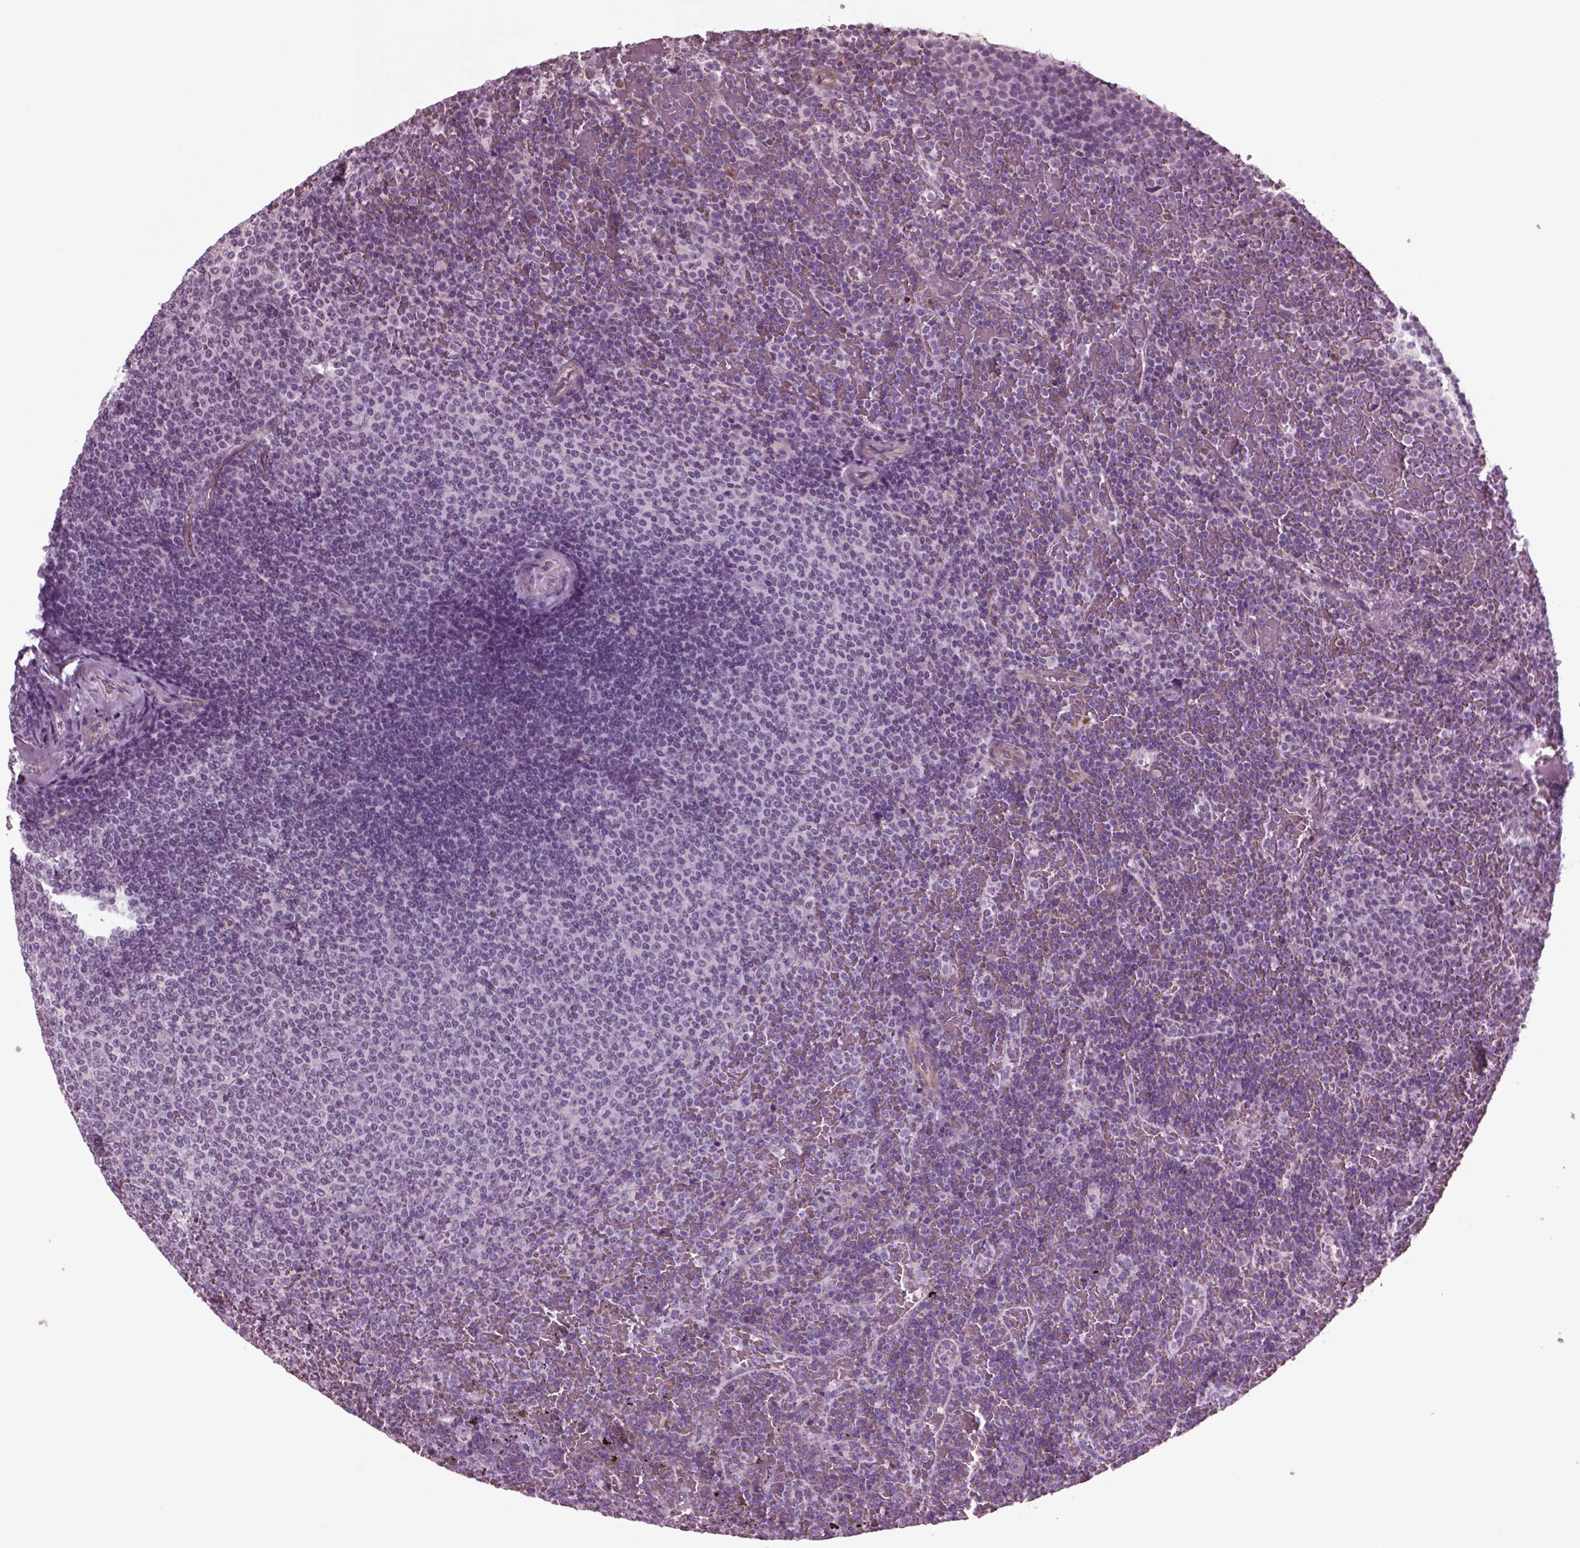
{"staining": {"intensity": "negative", "quantity": "none", "location": "none"}, "tissue": "lymphoma", "cell_type": "Tumor cells", "image_type": "cancer", "snomed": [{"axis": "morphology", "description": "Malignant lymphoma, non-Hodgkin's type, Low grade"}, {"axis": "topography", "description": "Spleen"}], "caption": "This is a micrograph of immunohistochemistry staining of lymphoma, which shows no staining in tumor cells.", "gene": "ODF3", "patient": {"sex": "female", "age": 77}}